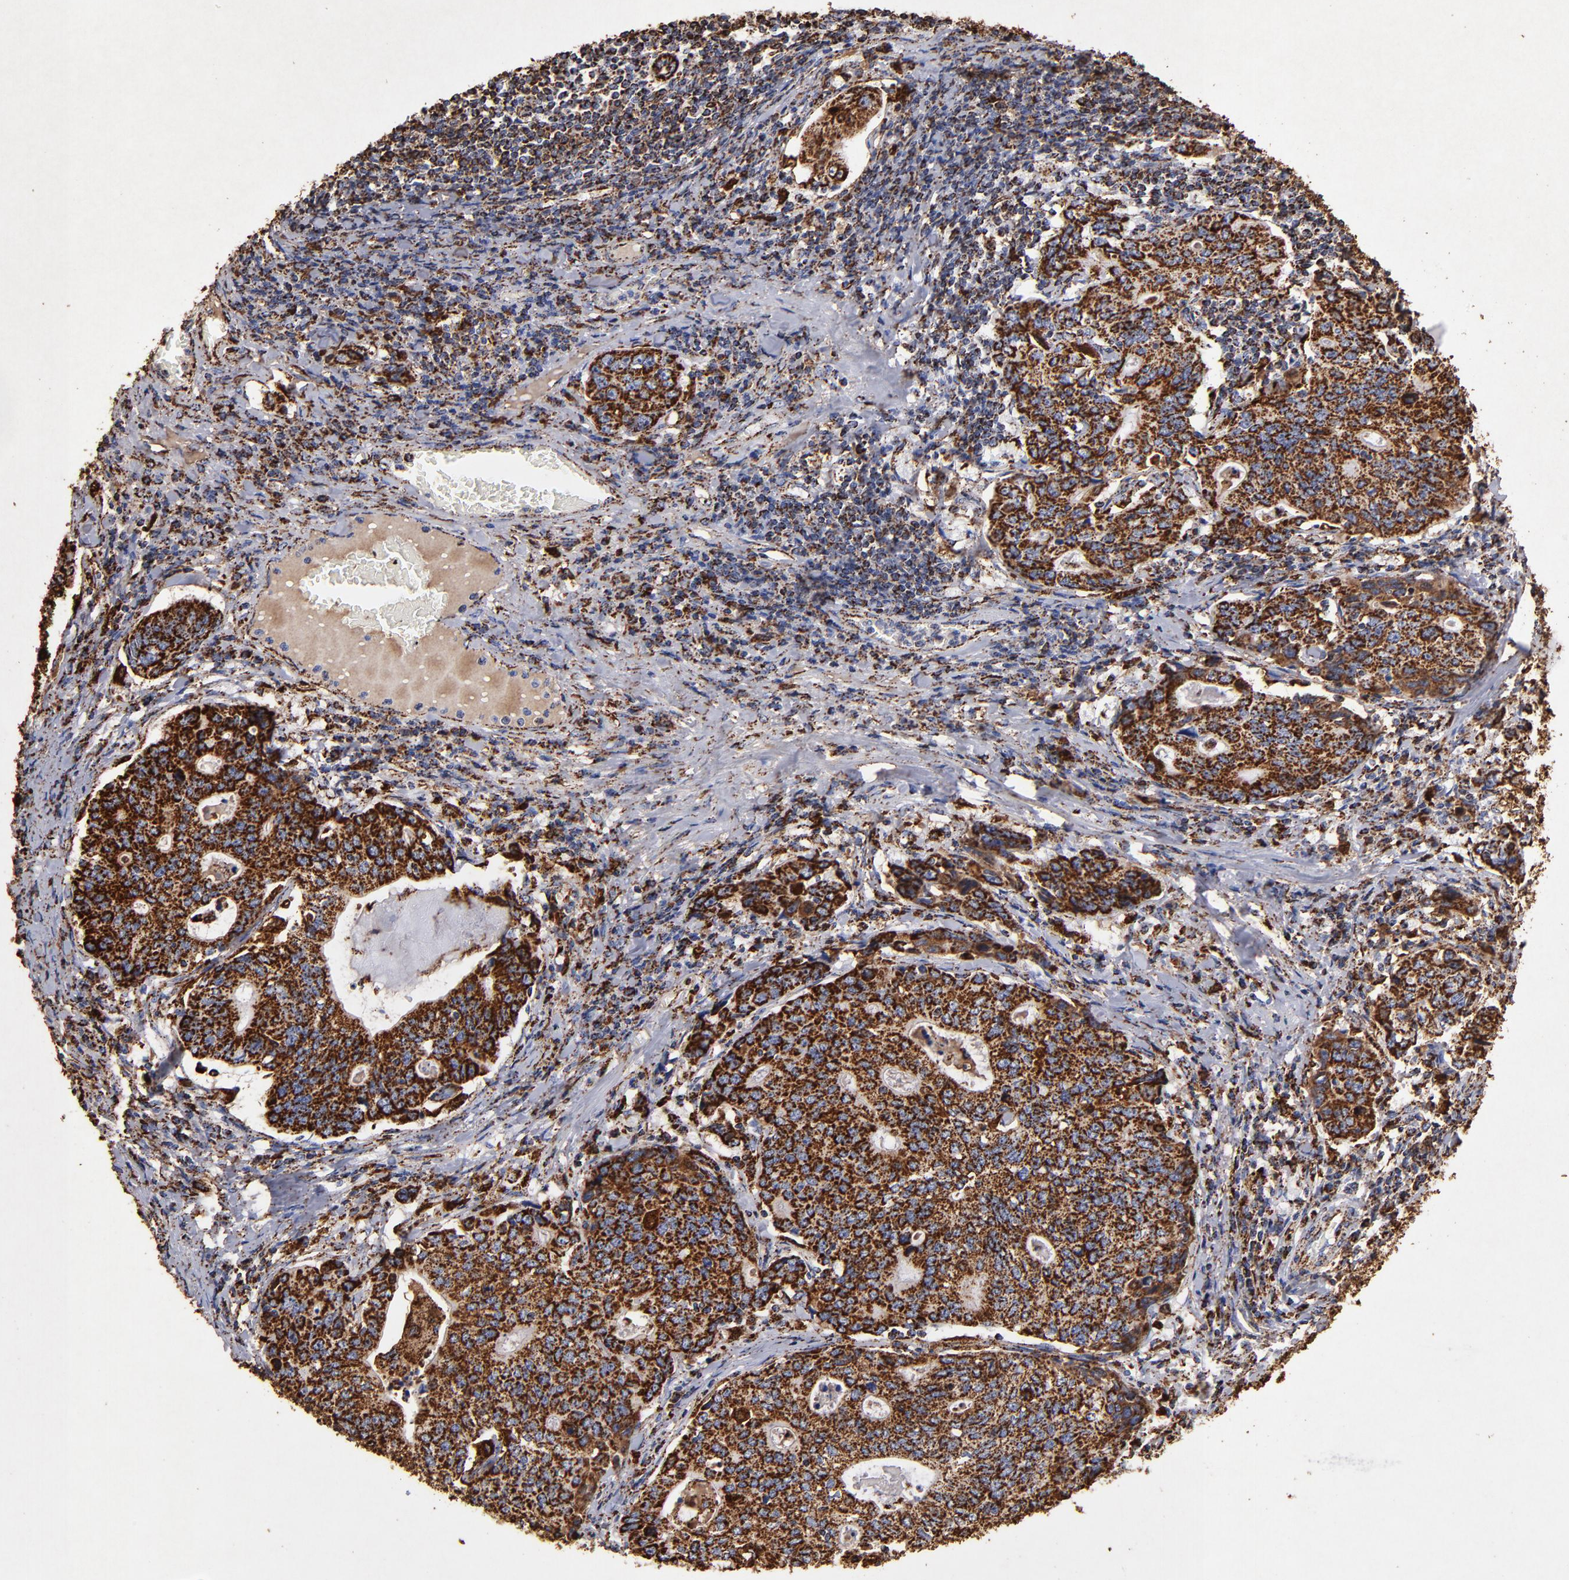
{"staining": {"intensity": "strong", "quantity": ">75%", "location": "cytoplasmic/membranous"}, "tissue": "stomach cancer", "cell_type": "Tumor cells", "image_type": "cancer", "snomed": [{"axis": "morphology", "description": "Adenocarcinoma, NOS"}, {"axis": "topography", "description": "Esophagus"}, {"axis": "topography", "description": "Stomach"}], "caption": "Stomach cancer stained with DAB immunohistochemistry (IHC) reveals high levels of strong cytoplasmic/membranous staining in approximately >75% of tumor cells.", "gene": "SOD2", "patient": {"sex": "male", "age": 74}}